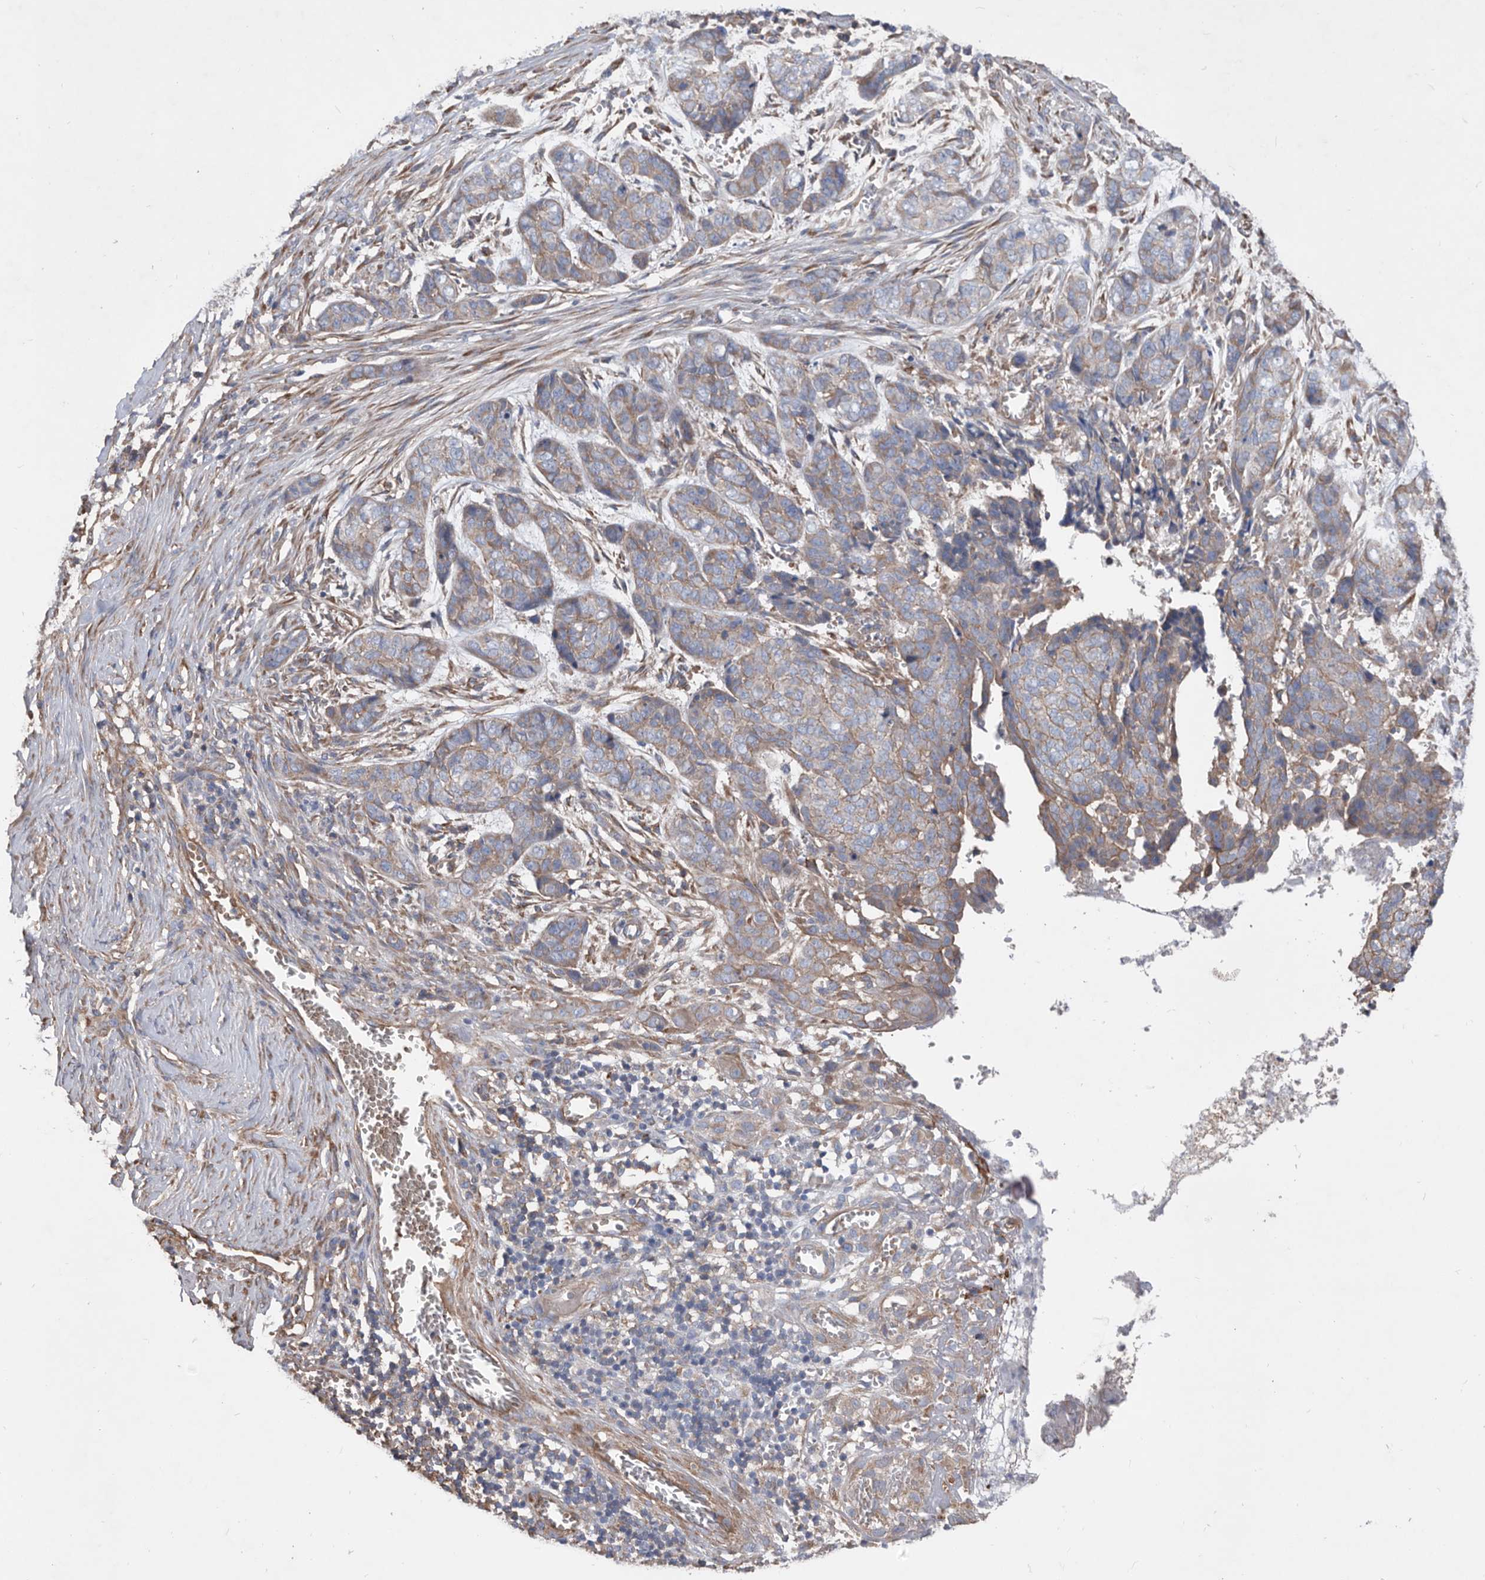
{"staining": {"intensity": "weak", "quantity": ">75%", "location": "cytoplasmic/membranous"}, "tissue": "skin cancer", "cell_type": "Tumor cells", "image_type": "cancer", "snomed": [{"axis": "morphology", "description": "Basal cell carcinoma"}, {"axis": "topography", "description": "Skin"}], "caption": "The immunohistochemical stain labels weak cytoplasmic/membranous expression in tumor cells of skin basal cell carcinoma tissue.", "gene": "ATP13A3", "patient": {"sex": "female", "age": 64}}